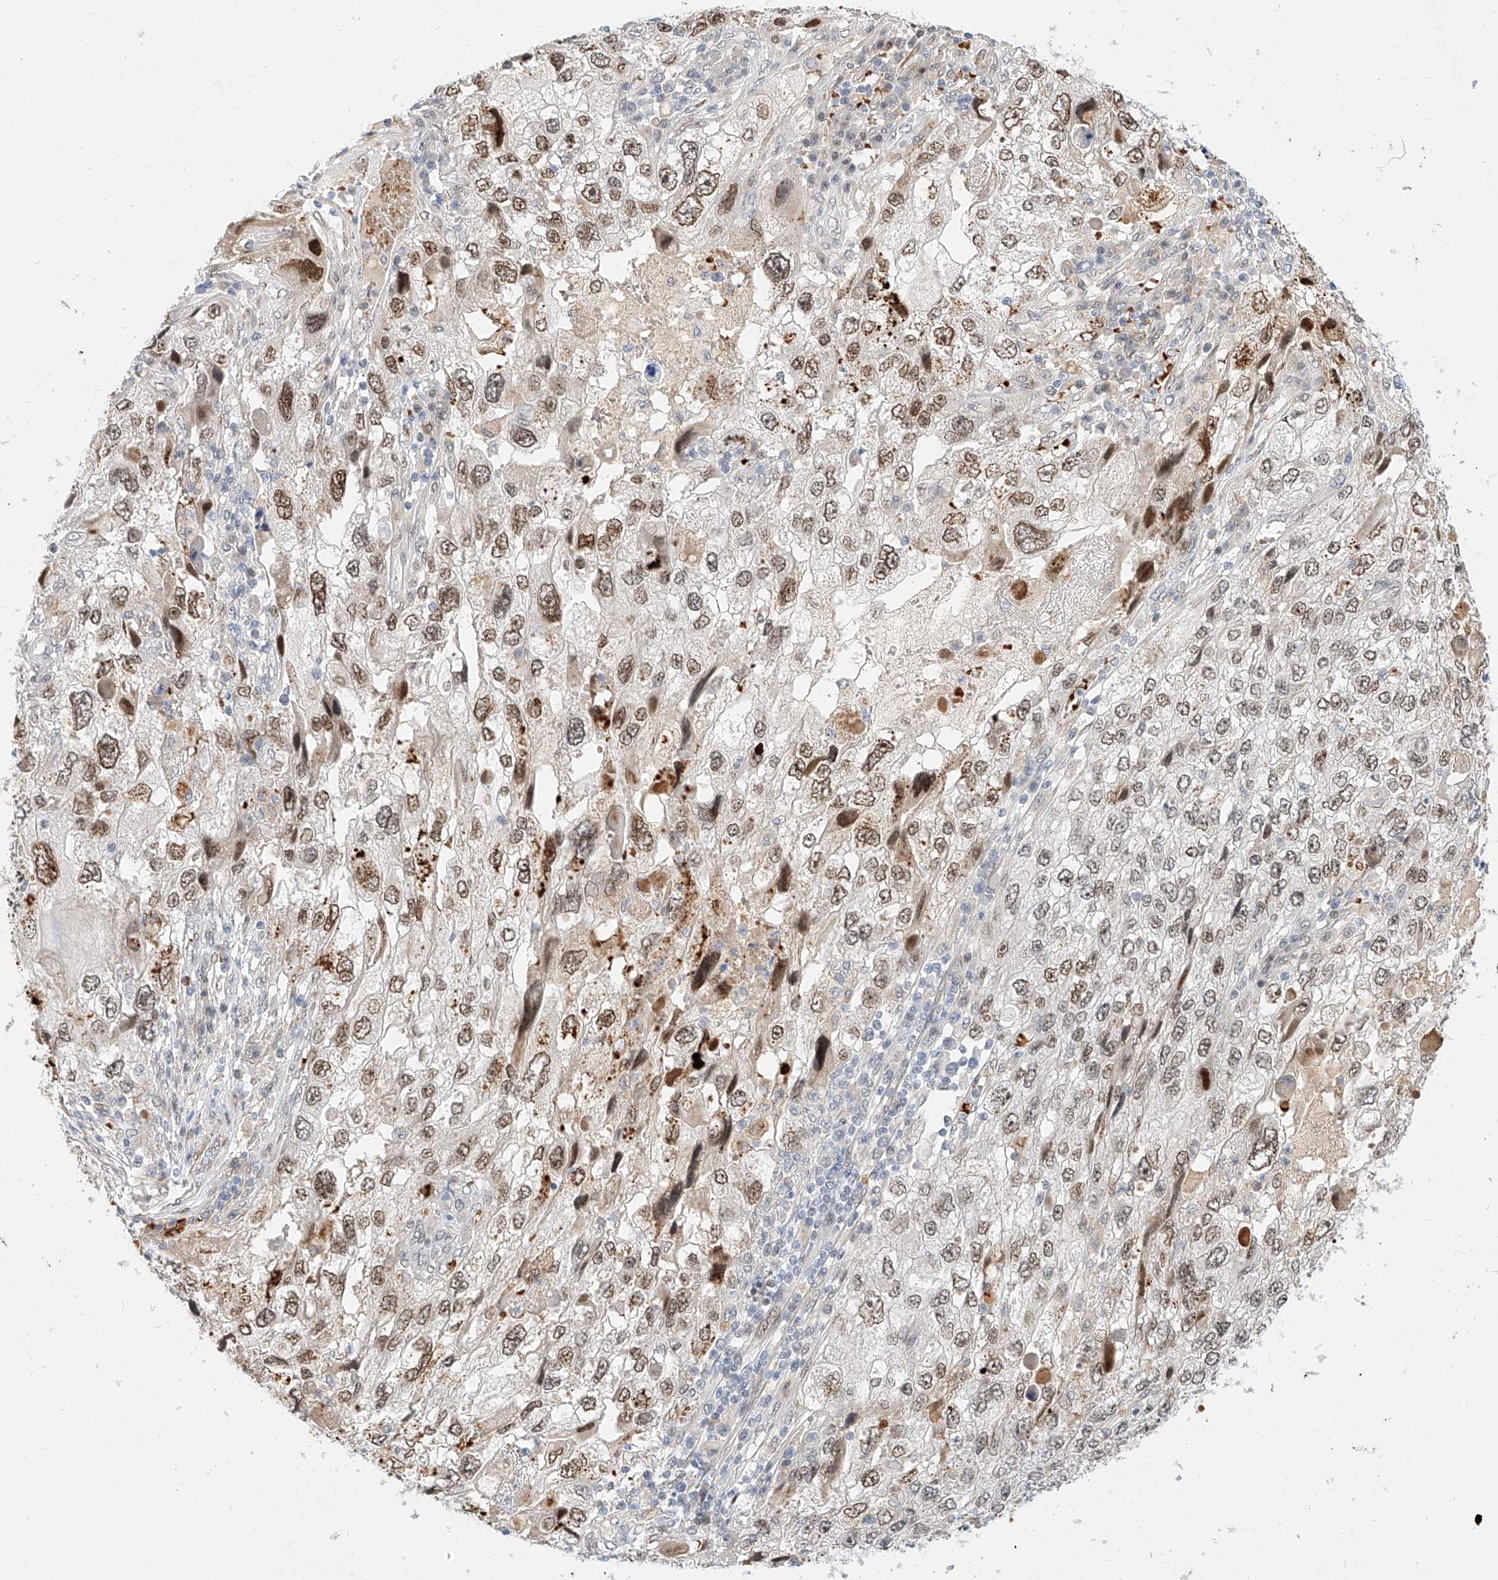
{"staining": {"intensity": "moderate", "quantity": "25%-75%", "location": "nuclear"}, "tissue": "endometrial cancer", "cell_type": "Tumor cells", "image_type": "cancer", "snomed": [{"axis": "morphology", "description": "Adenocarcinoma, NOS"}, {"axis": "topography", "description": "Endometrium"}], "caption": "A brown stain shows moderate nuclear positivity of a protein in human endometrial adenocarcinoma tumor cells. (brown staining indicates protein expression, while blue staining denotes nuclei).", "gene": "CBX8", "patient": {"sex": "female", "age": 49}}